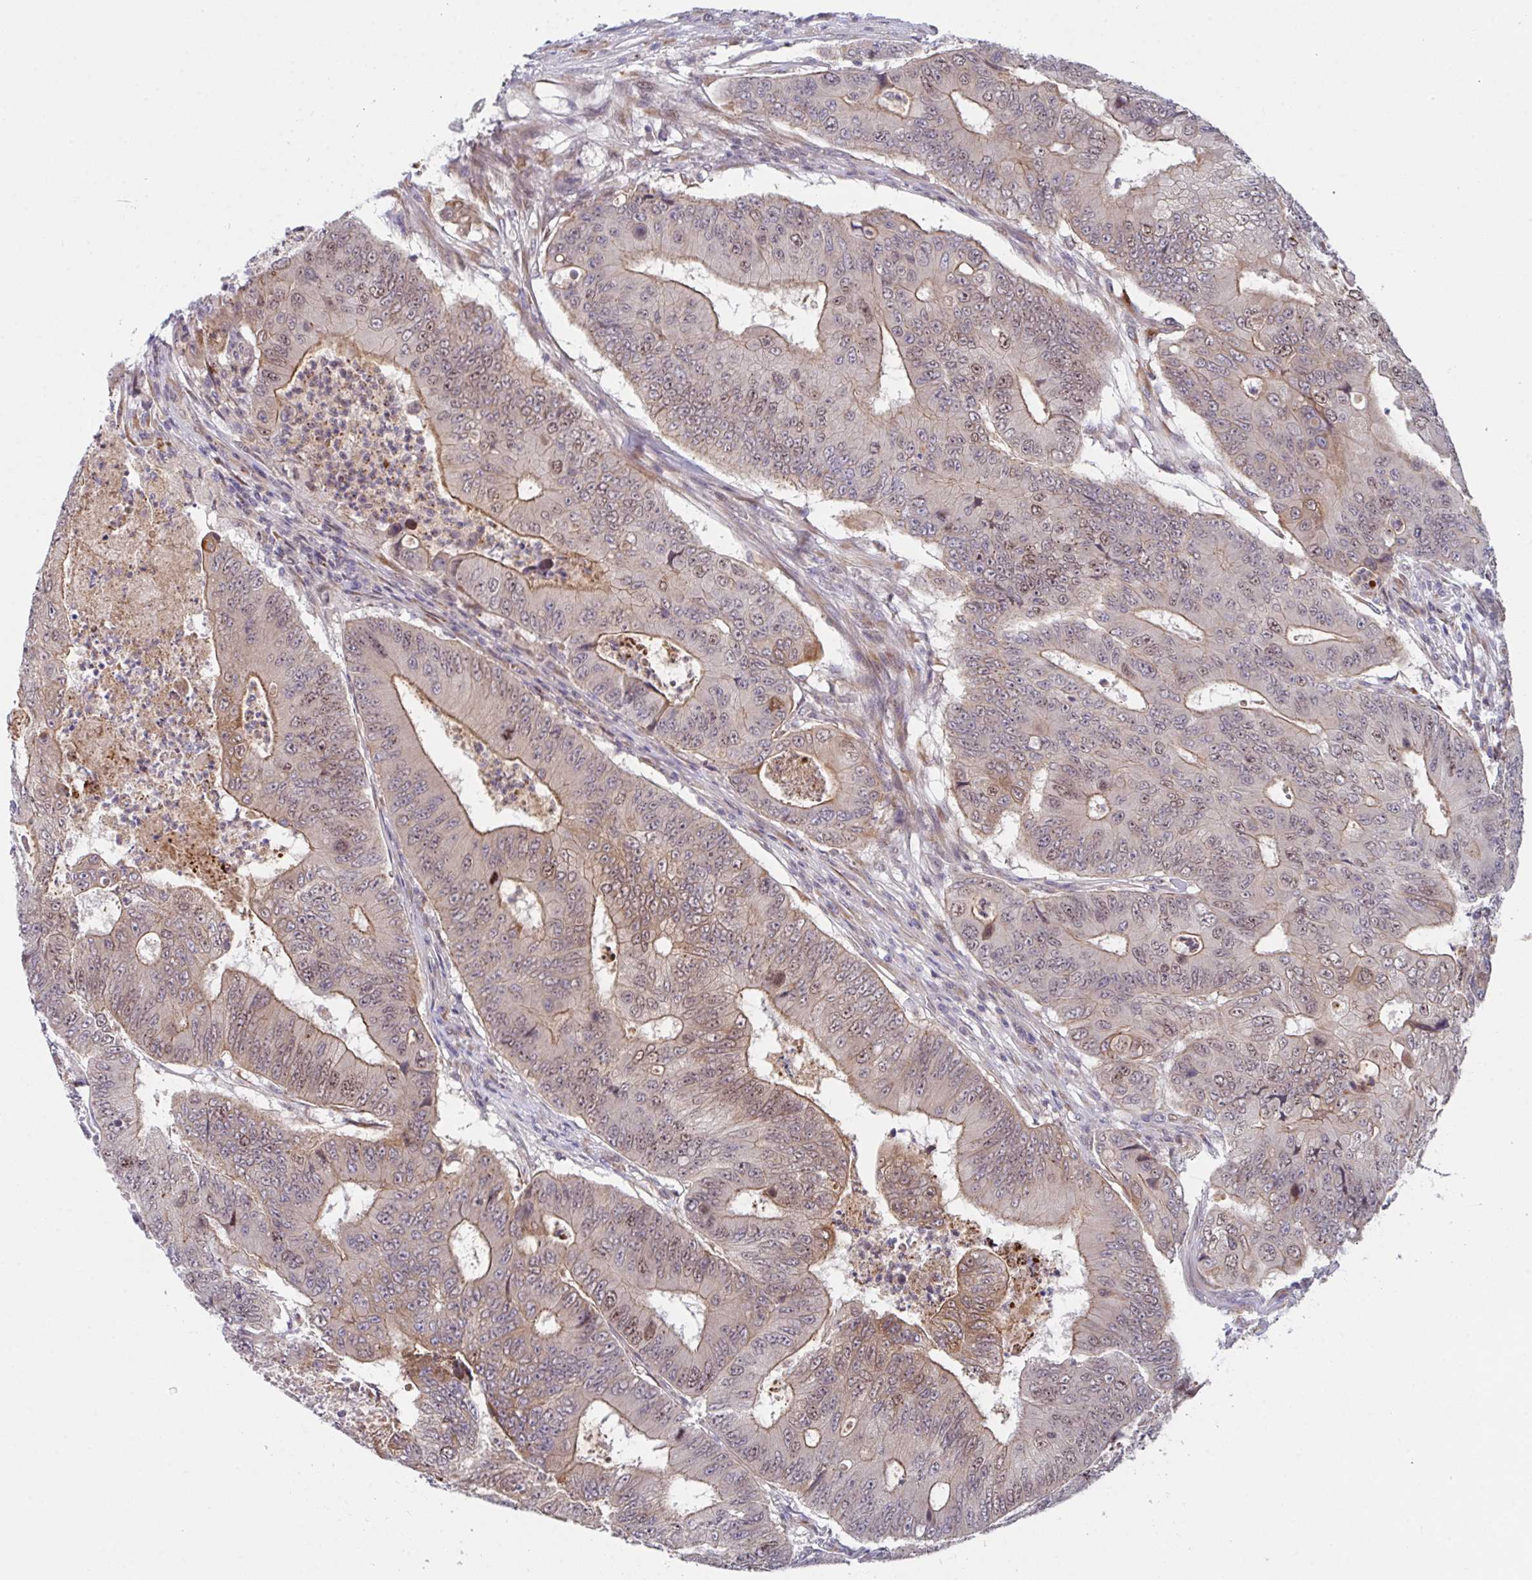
{"staining": {"intensity": "moderate", "quantity": ">75%", "location": "cytoplasmic/membranous,nuclear"}, "tissue": "colorectal cancer", "cell_type": "Tumor cells", "image_type": "cancer", "snomed": [{"axis": "morphology", "description": "Adenocarcinoma, NOS"}, {"axis": "topography", "description": "Colon"}], "caption": "Protein expression analysis of colorectal adenocarcinoma shows moderate cytoplasmic/membranous and nuclear staining in about >75% of tumor cells. (IHC, brightfield microscopy, high magnification).", "gene": "RBM18", "patient": {"sex": "female", "age": 48}}